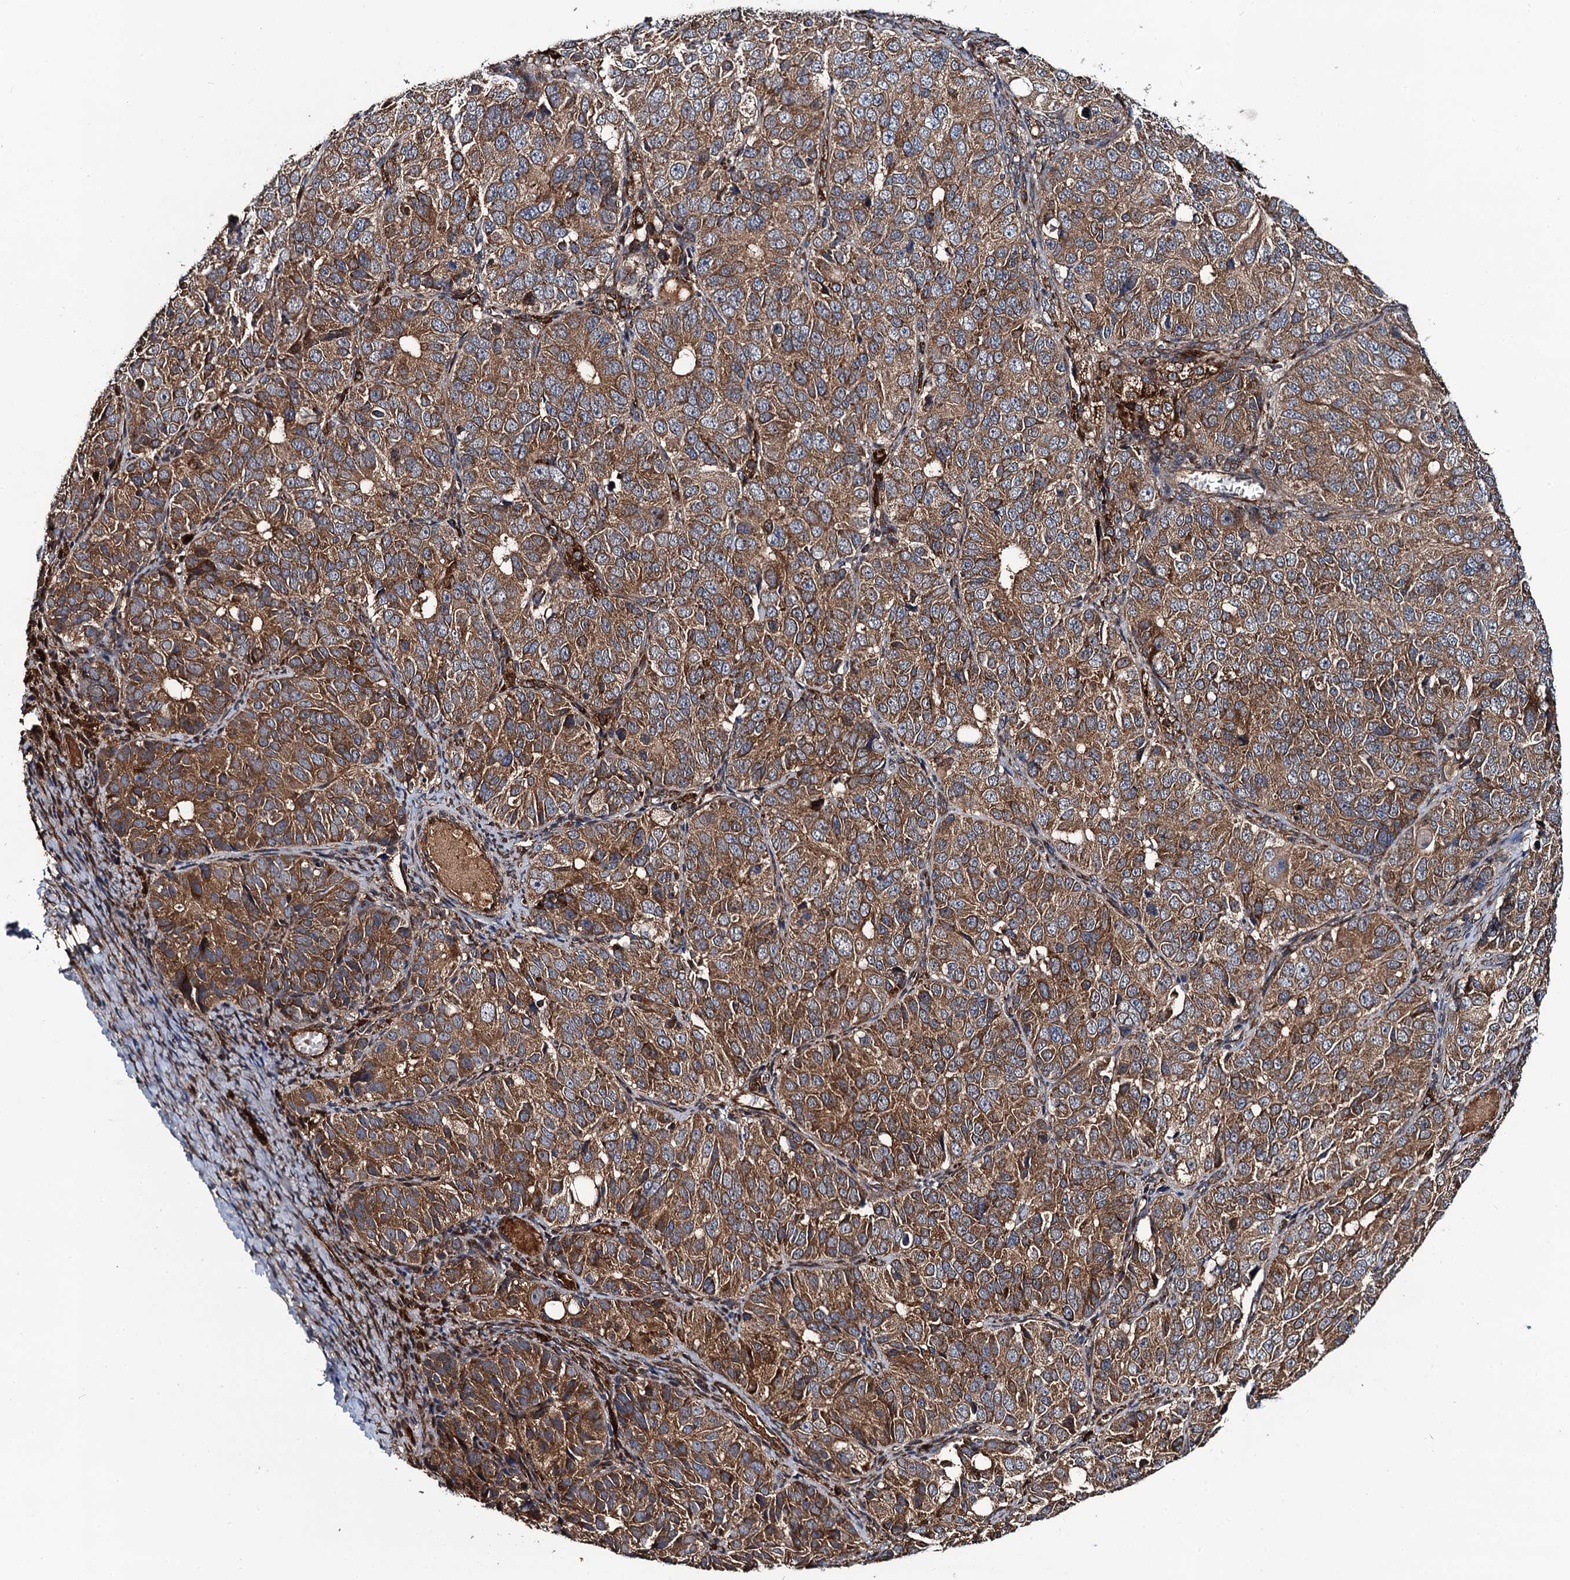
{"staining": {"intensity": "strong", "quantity": ">75%", "location": "cytoplasmic/membranous"}, "tissue": "ovarian cancer", "cell_type": "Tumor cells", "image_type": "cancer", "snomed": [{"axis": "morphology", "description": "Carcinoma, endometroid"}, {"axis": "topography", "description": "Ovary"}], "caption": "Ovarian cancer (endometroid carcinoma) stained with DAB IHC reveals high levels of strong cytoplasmic/membranous positivity in about >75% of tumor cells.", "gene": "NEK1", "patient": {"sex": "female", "age": 51}}